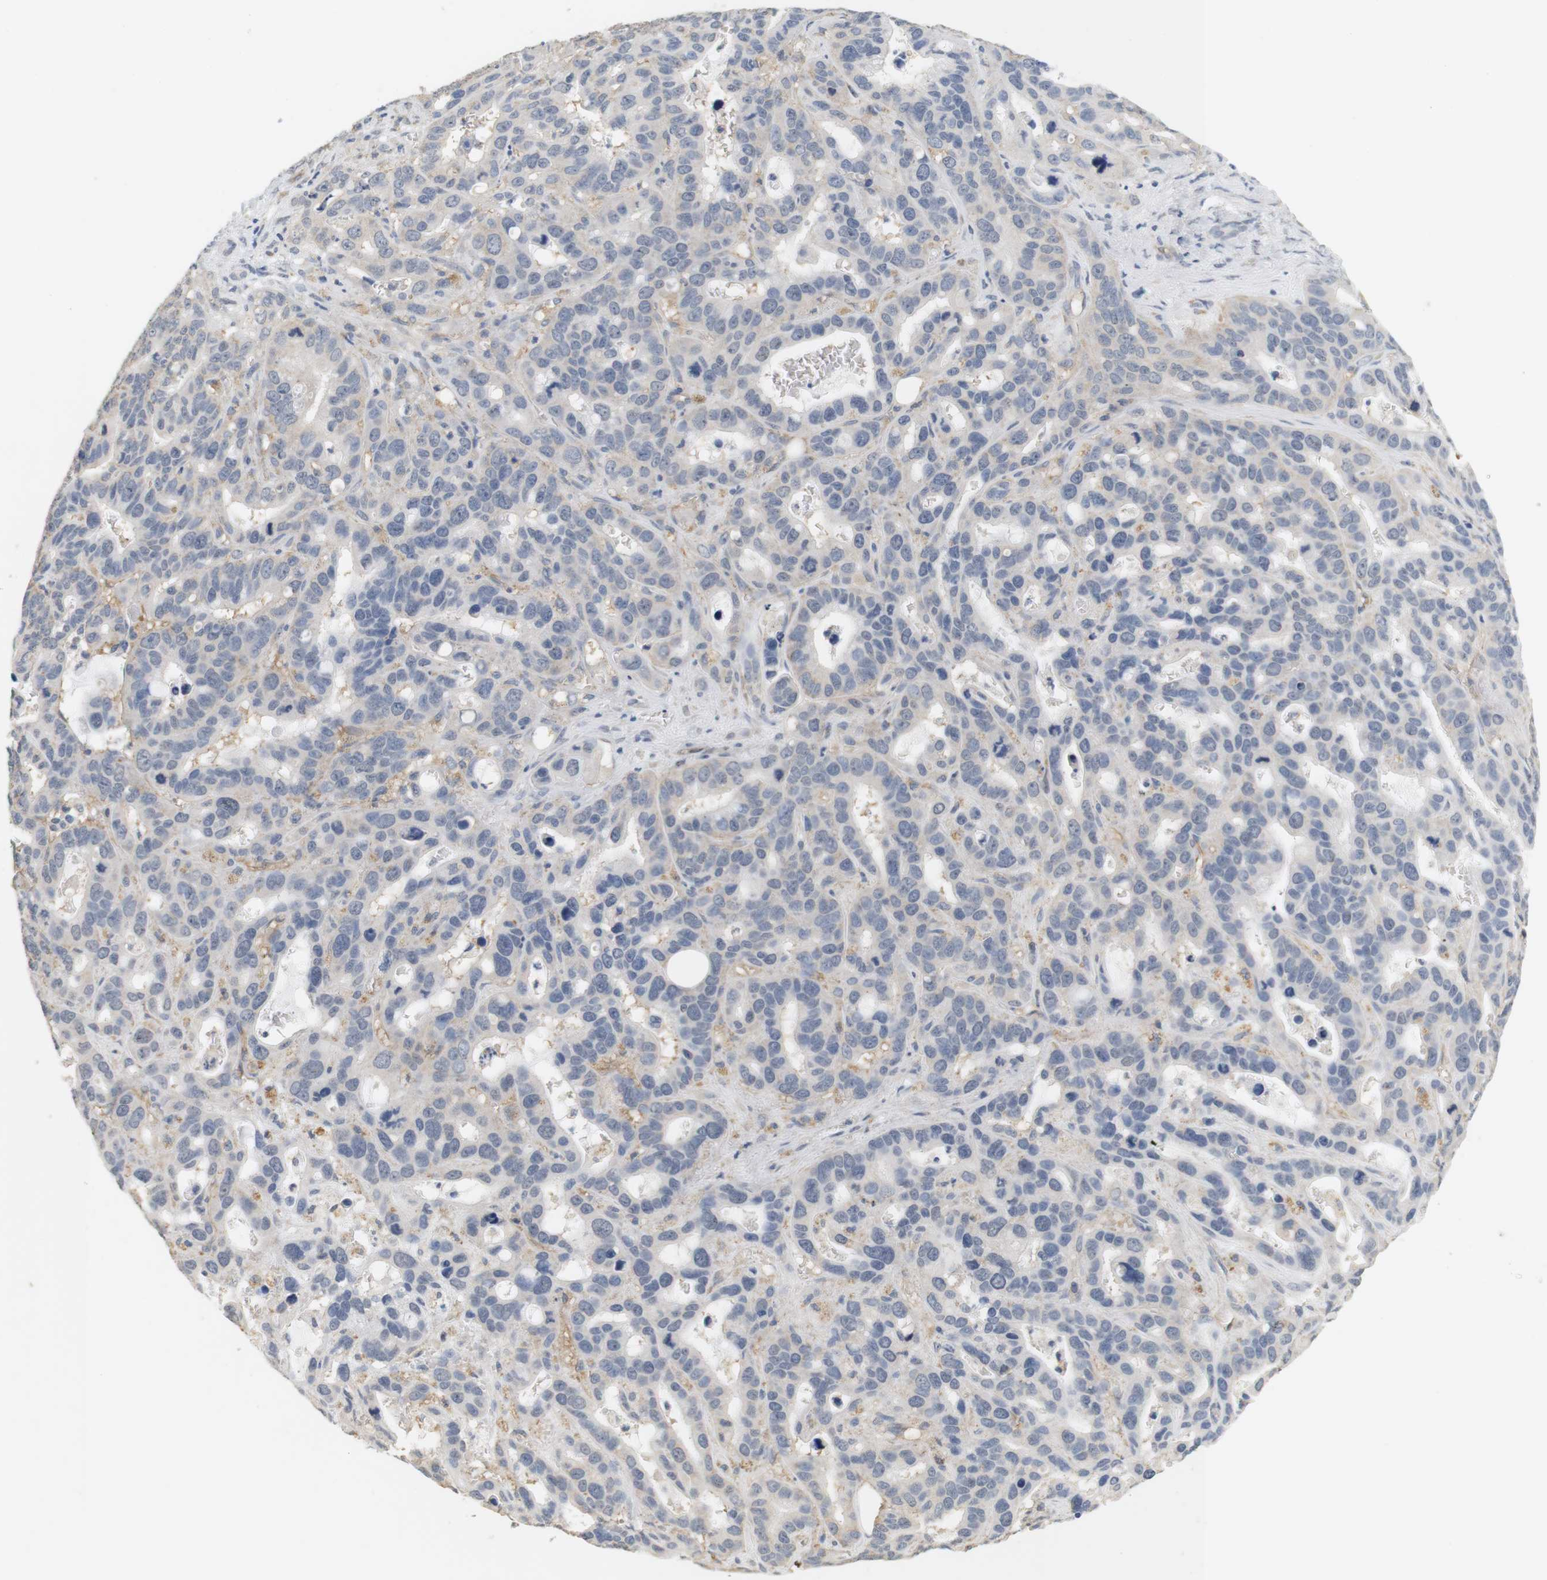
{"staining": {"intensity": "negative", "quantity": "none", "location": "none"}, "tissue": "liver cancer", "cell_type": "Tumor cells", "image_type": "cancer", "snomed": [{"axis": "morphology", "description": "Cholangiocarcinoma"}, {"axis": "topography", "description": "Liver"}], "caption": "Human liver cholangiocarcinoma stained for a protein using immunohistochemistry (IHC) exhibits no staining in tumor cells.", "gene": "OSR1", "patient": {"sex": "female", "age": 65}}